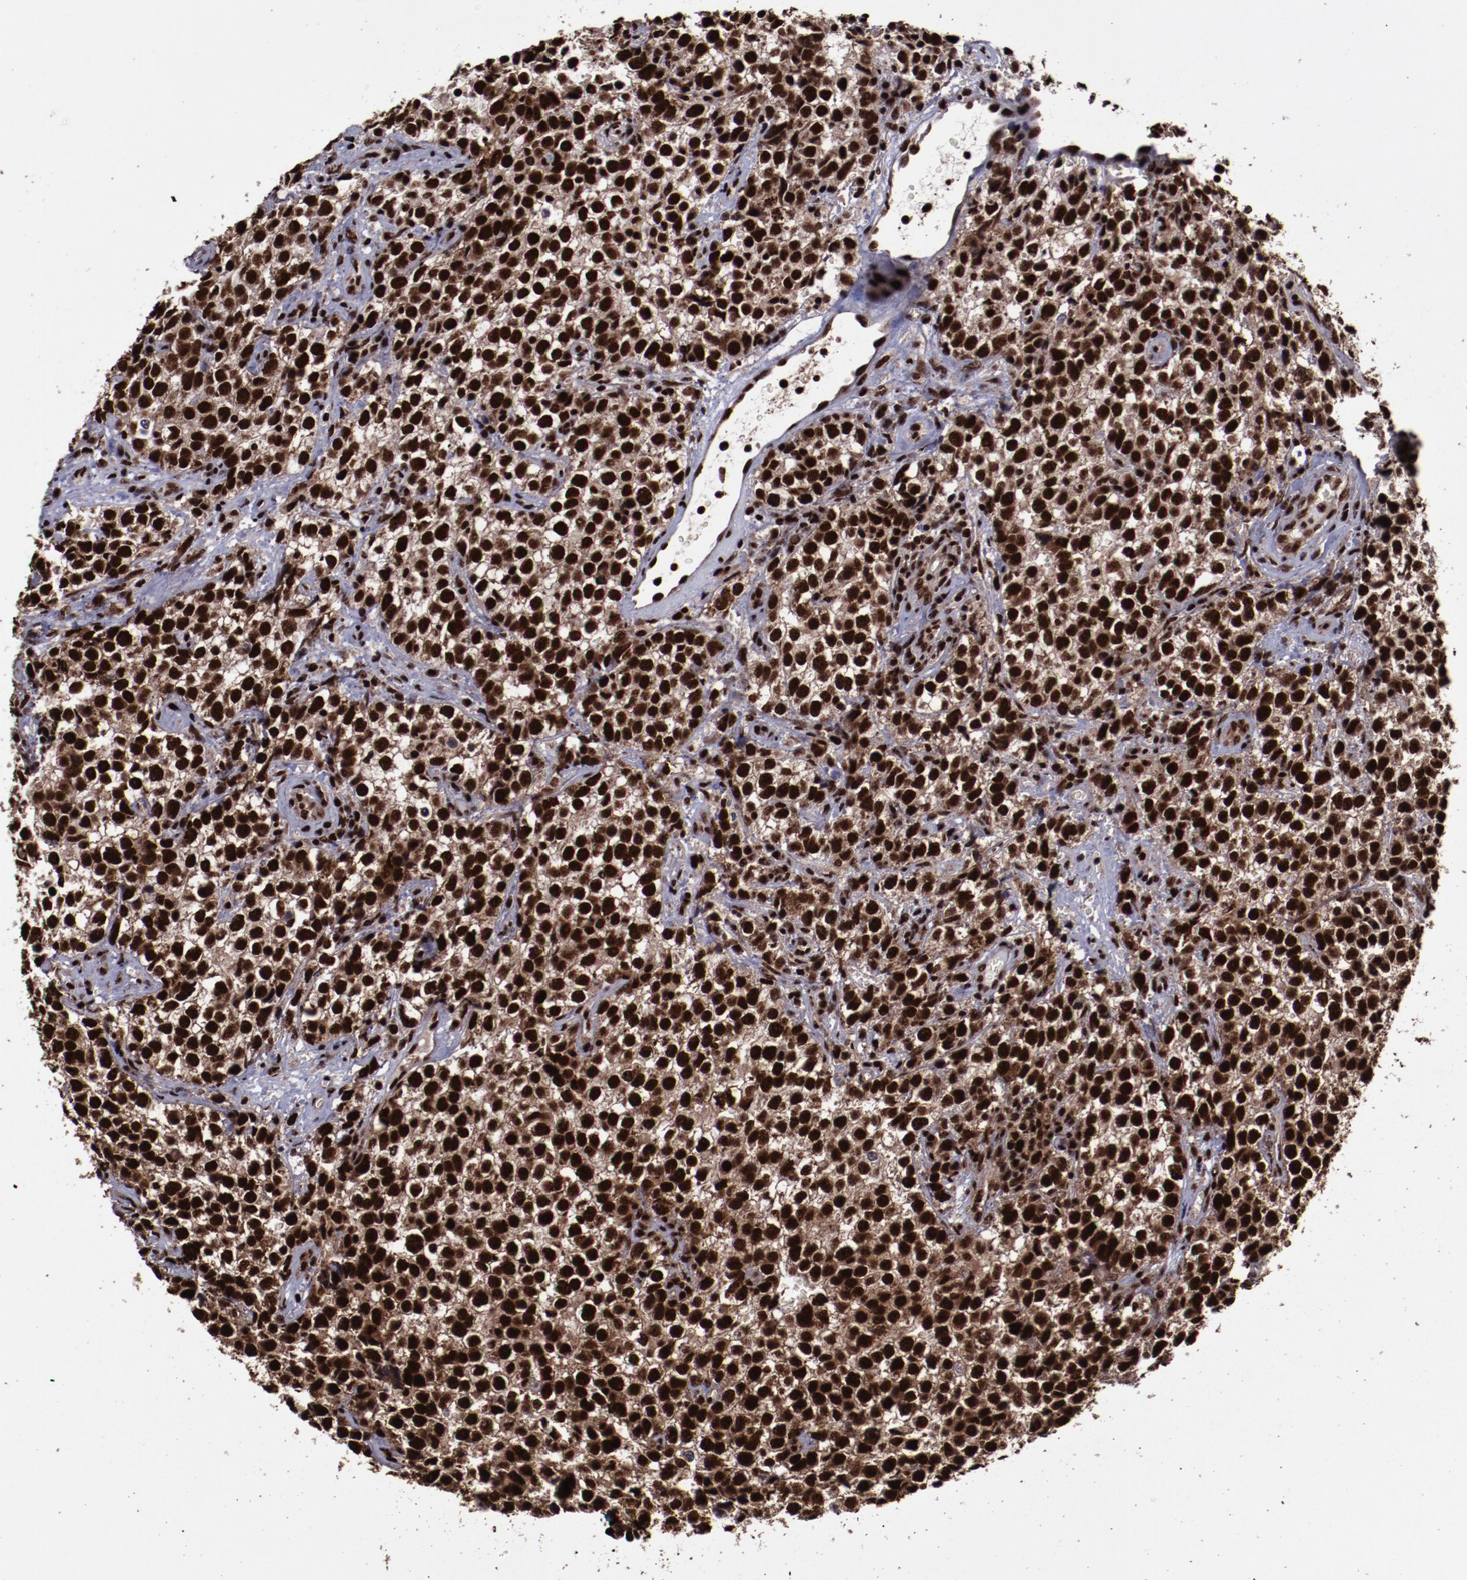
{"staining": {"intensity": "strong", "quantity": ">75%", "location": "cytoplasmic/membranous,nuclear"}, "tissue": "testis cancer", "cell_type": "Tumor cells", "image_type": "cancer", "snomed": [{"axis": "morphology", "description": "Seminoma, NOS"}, {"axis": "topography", "description": "Testis"}], "caption": "DAB immunohistochemical staining of human testis seminoma demonstrates strong cytoplasmic/membranous and nuclear protein staining in approximately >75% of tumor cells.", "gene": "SNW1", "patient": {"sex": "male", "age": 38}}